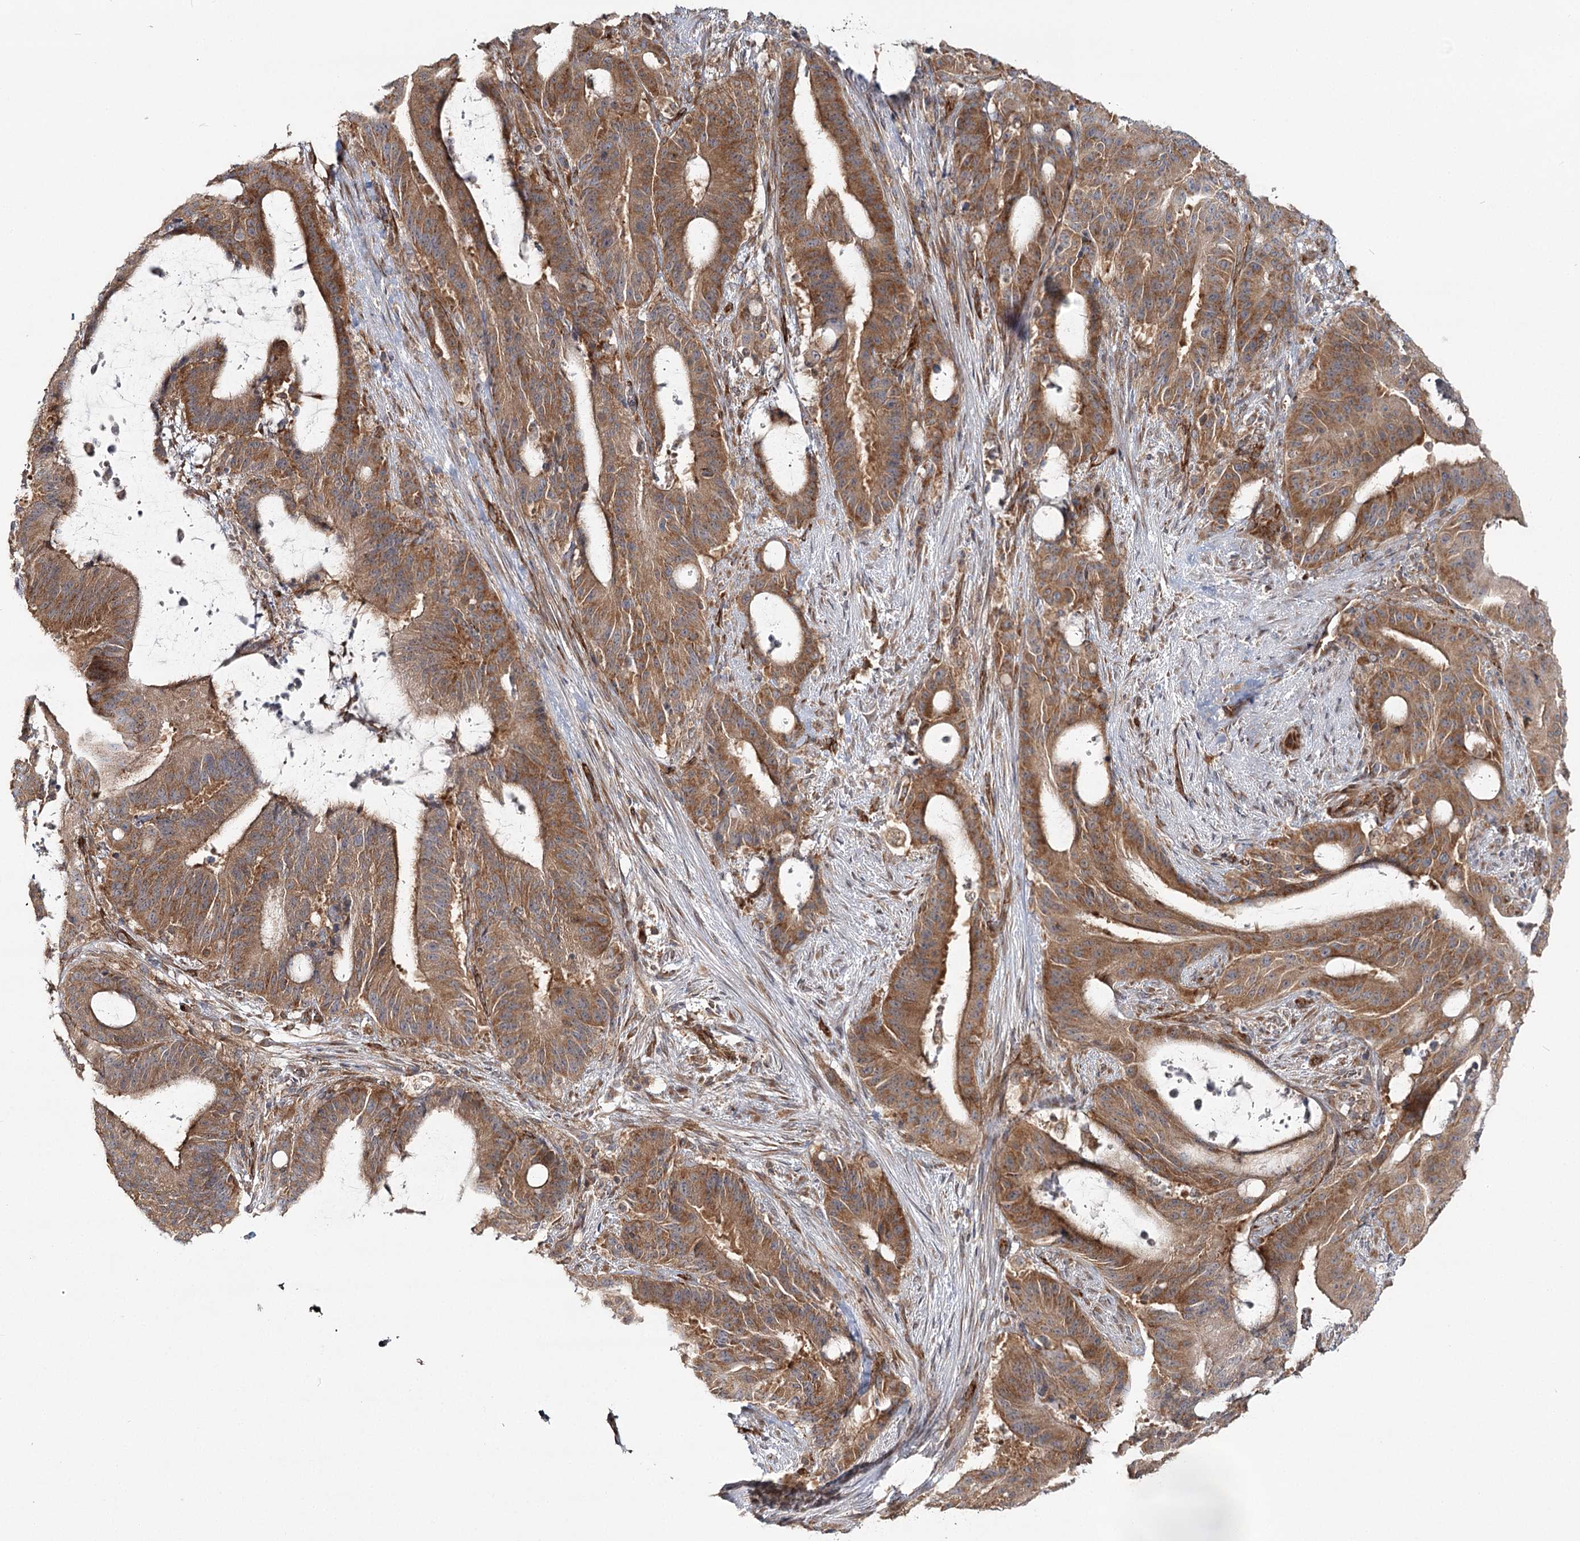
{"staining": {"intensity": "moderate", "quantity": ">75%", "location": "cytoplasmic/membranous"}, "tissue": "liver cancer", "cell_type": "Tumor cells", "image_type": "cancer", "snomed": [{"axis": "morphology", "description": "Normal tissue, NOS"}, {"axis": "morphology", "description": "Cholangiocarcinoma"}, {"axis": "topography", "description": "Liver"}, {"axis": "topography", "description": "Peripheral nerve tissue"}], "caption": "Liver cancer (cholangiocarcinoma) stained for a protein displays moderate cytoplasmic/membranous positivity in tumor cells. (IHC, brightfield microscopy, high magnification).", "gene": "OTUD4", "patient": {"sex": "female", "age": 73}}